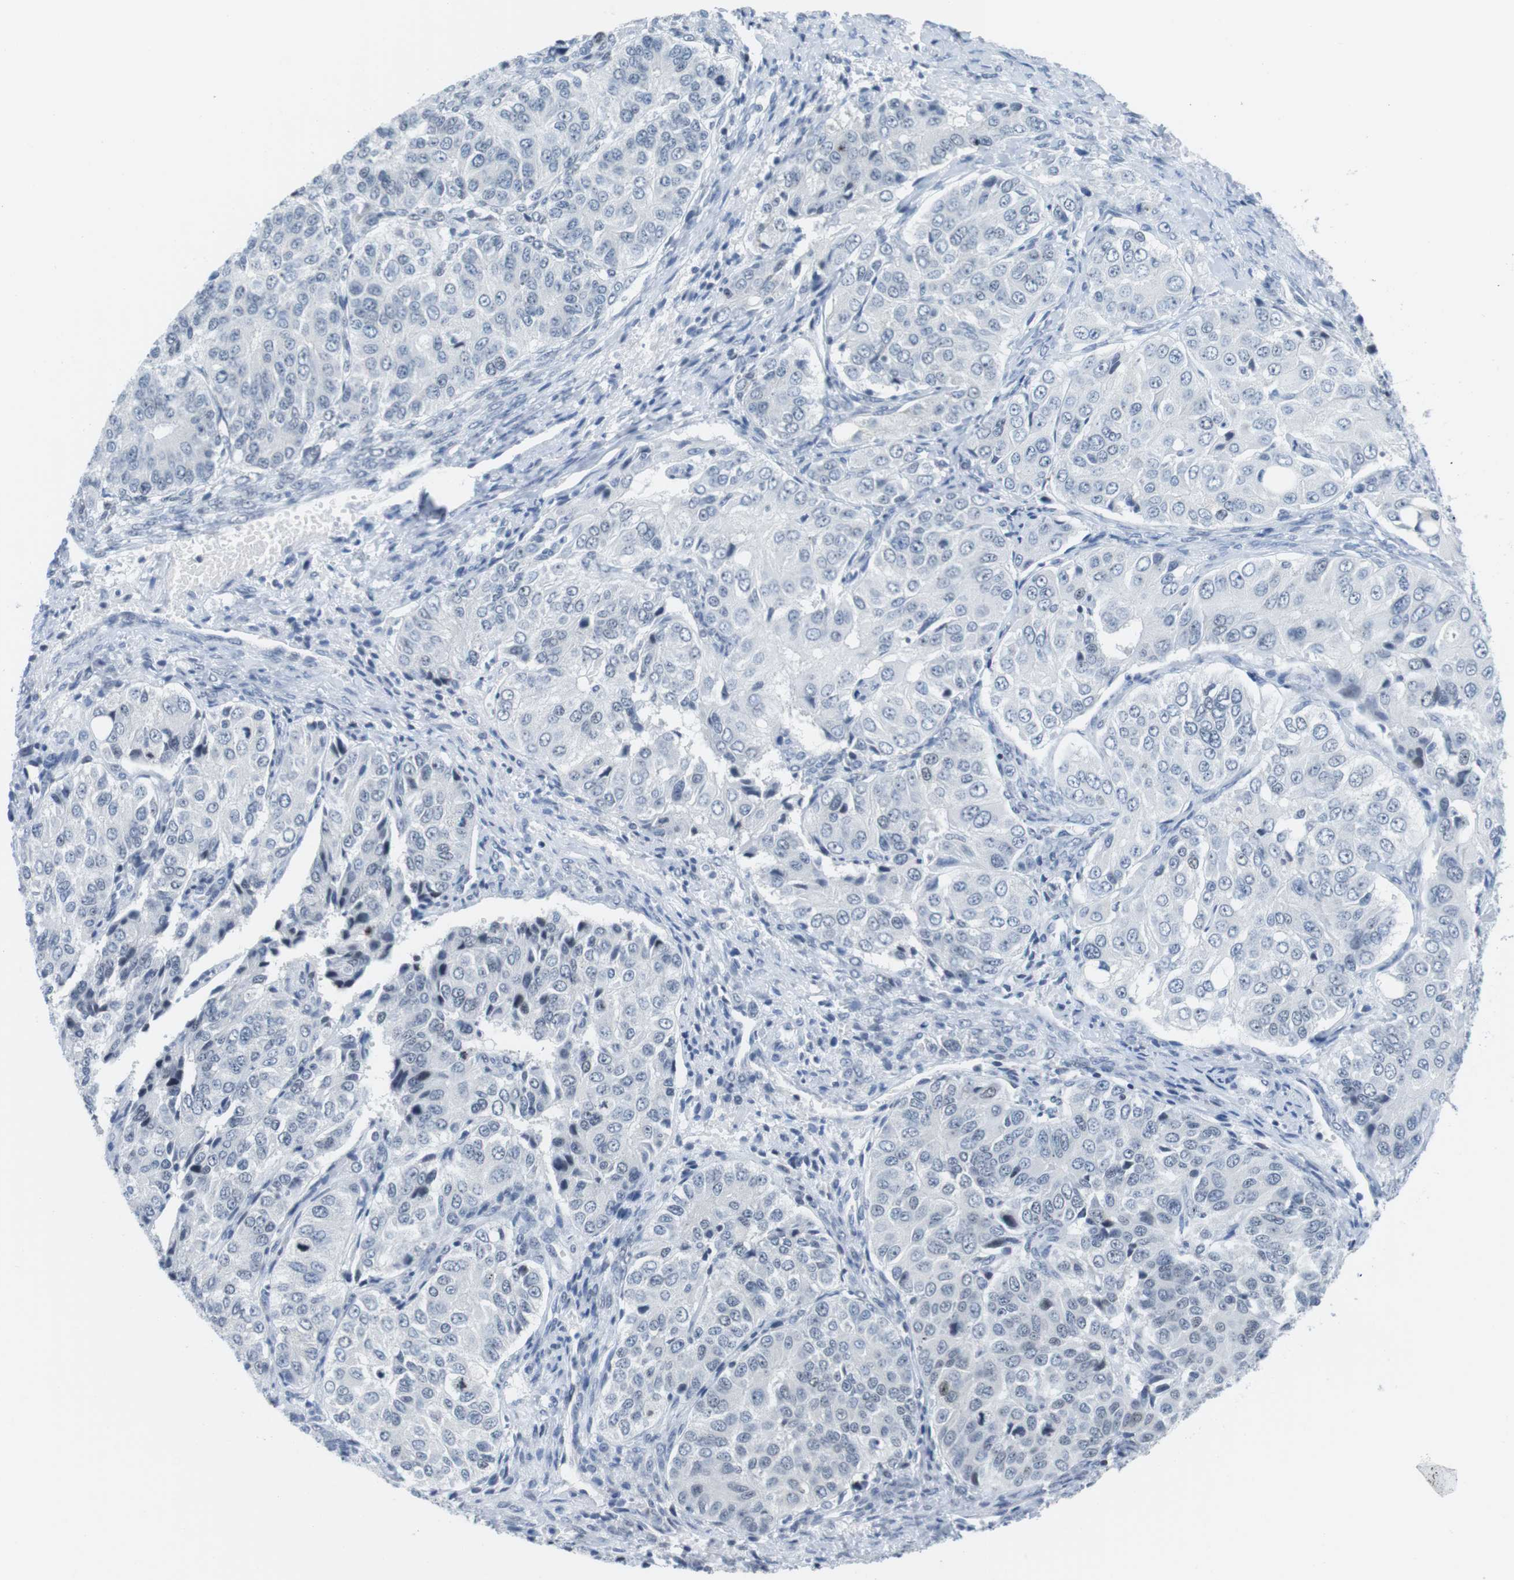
{"staining": {"intensity": "weak", "quantity": "<25%", "location": "nuclear"}, "tissue": "ovarian cancer", "cell_type": "Tumor cells", "image_type": "cancer", "snomed": [{"axis": "morphology", "description": "Carcinoma, endometroid"}, {"axis": "topography", "description": "Ovary"}], "caption": "A photomicrograph of human ovarian endometroid carcinoma is negative for staining in tumor cells.", "gene": "NIFK", "patient": {"sex": "female", "age": 51}}